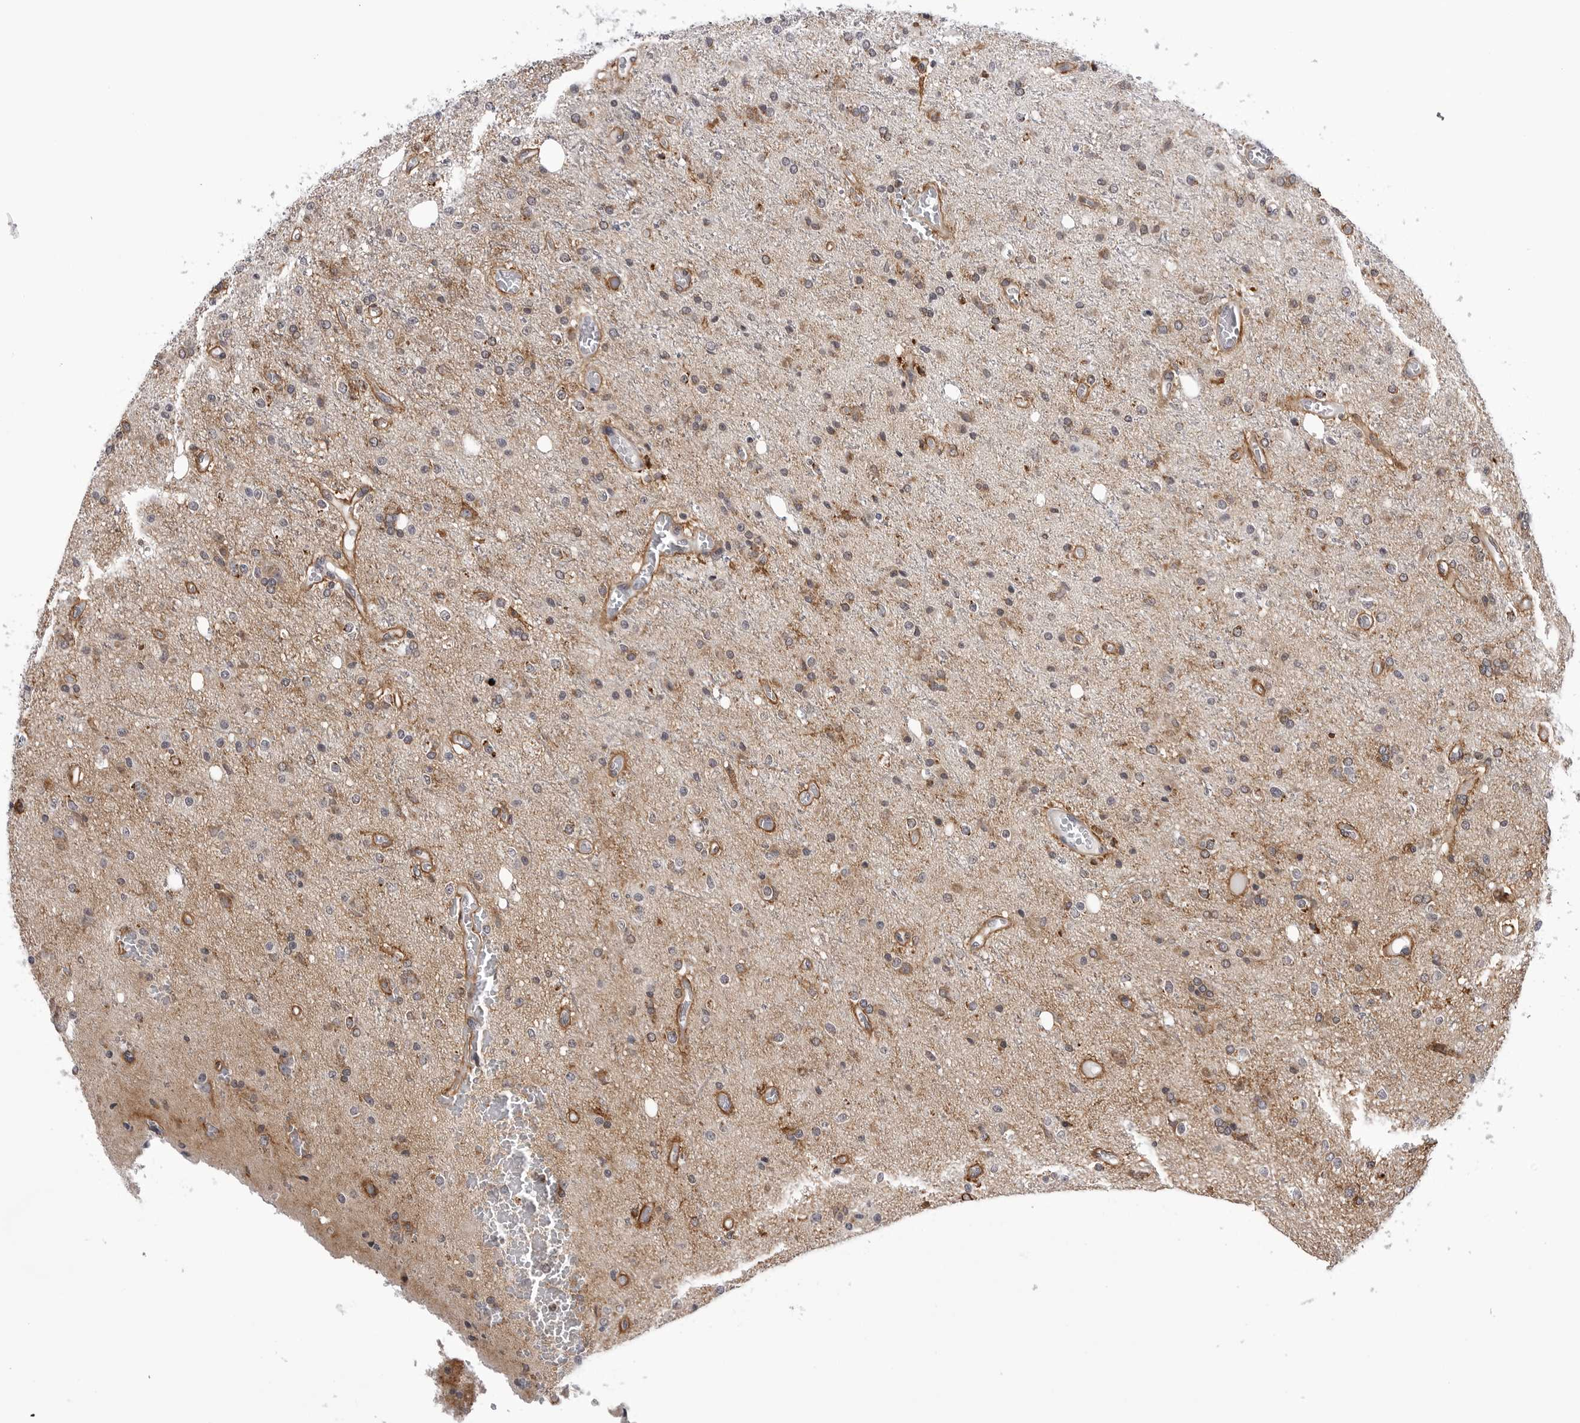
{"staining": {"intensity": "weak", "quantity": "25%-75%", "location": "cytoplasmic/membranous"}, "tissue": "glioma", "cell_type": "Tumor cells", "image_type": "cancer", "snomed": [{"axis": "morphology", "description": "Glioma, malignant, High grade"}, {"axis": "topography", "description": "Brain"}], "caption": "Glioma stained for a protein shows weak cytoplasmic/membranous positivity in tumor cells.", "gene": "CDK20", "patient": {"sex": "male", "age": 47}}